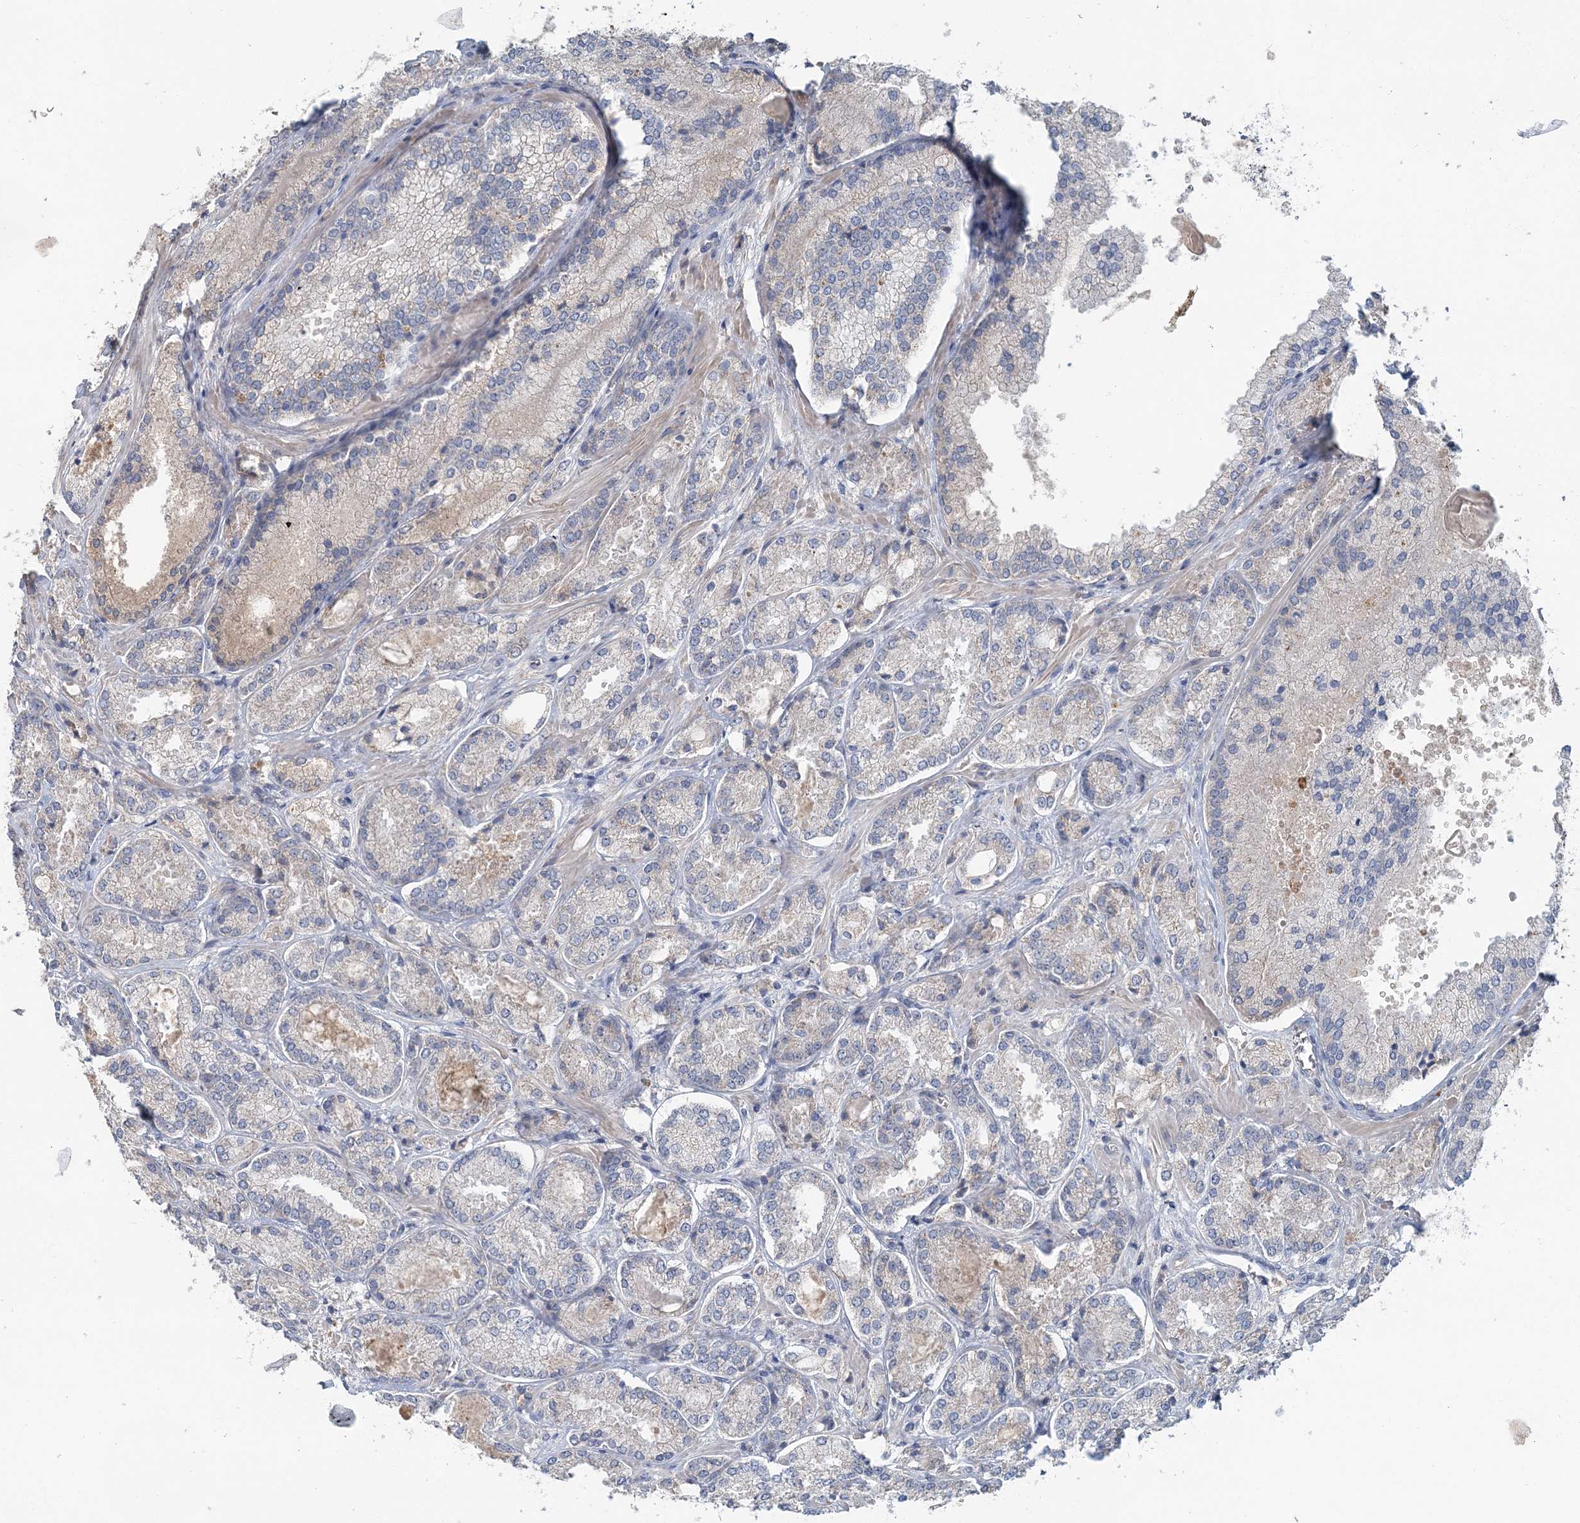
{"staining": {"intensity": "weak", "quantity": "<25%", "location": "cytoplasmic/membranous"}, "tissue": "prostate cancer", "cell_type": "Tumor cells", "image_type": "cancer", "snomed": [{"axis": "morphology", "description": "Adenocarcinoma, Low grade"}, {"axis": "topography", "description": "Prostate"}], "caption": "Tumor cells are negative for brown protein staining in prostate cancer. (Brightfield microscopy of DAB (3,3'-diaminobenzidine) immunohistochemistry (IHC) at high magnification).", "gene": "RNF25", "patient": {"sex": "male", "age": 74}}